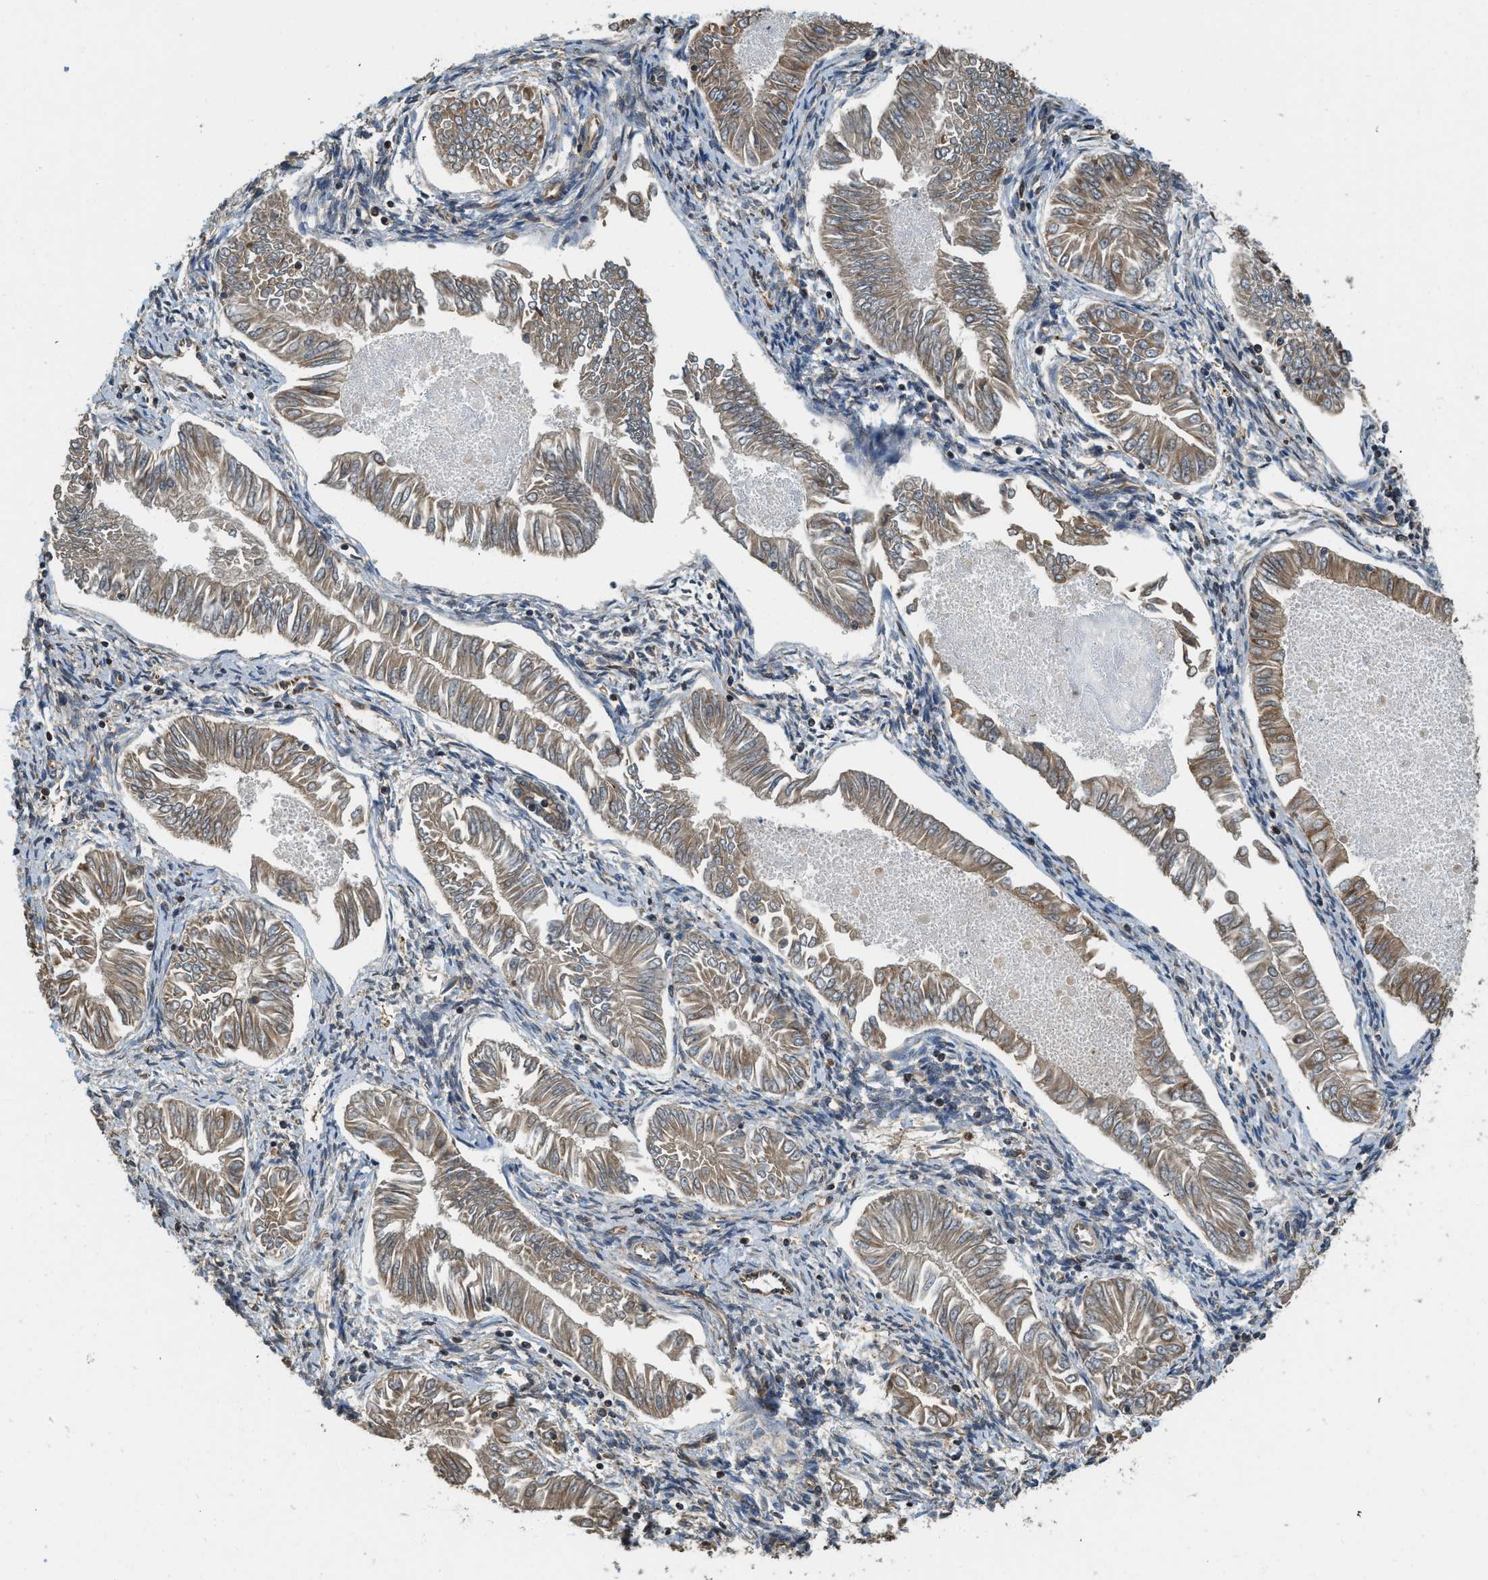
{"staining": {"intensity": "moderate", "quantity": ">75%", "location": "cytoplasmic/membranous"}, "tissue": "endometrial cancer", "cell_type": "Tumor cells", "image_type": "cancer", "snomed": [{"axis": "morphology", "description": "Adenocarcinoma, NOS"}, {"axis": "topography", "description": "Endometrium"}], "caption": "High-power microscopy captured an immunohistochemistry (IHC) image of adenocarcinoma (endometrial), revealing moderate cytoplasmic/membranous positivity in about >75% of tumor cells. (brown staining indicates protein expression, while blue staining denotes nuclei).", "gene": "BCAP31", "patient": {"sex": "female", "age": 53}}